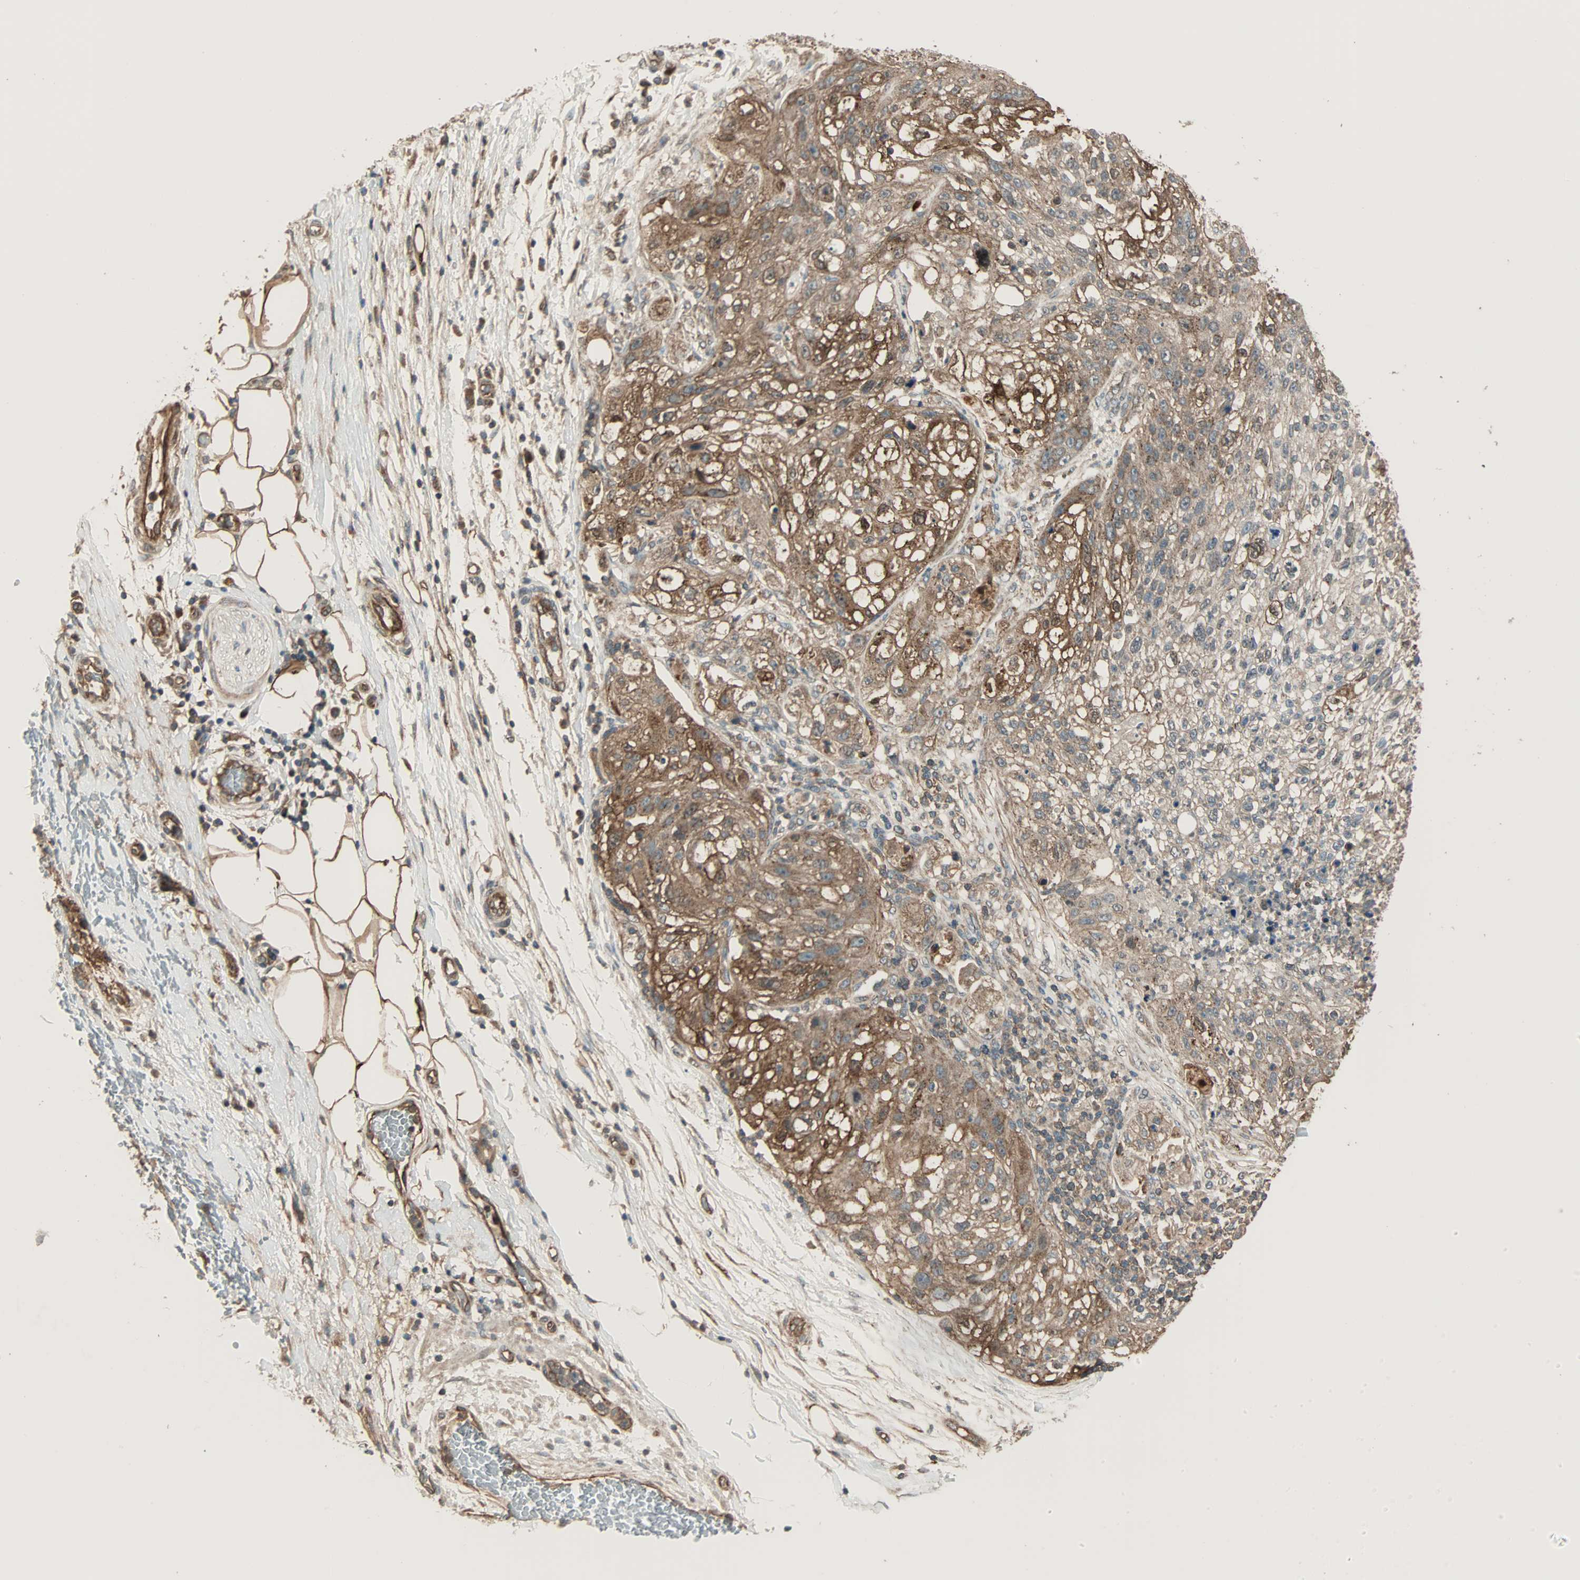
{"staining": {"intensity": "moderate", "quantity": ">75%", "location": "cytoplasmic/membranous"}, "tissue": "lung cancer", "cell_type": "Tumor cells", "image_type": "cancer", "snomed": [{"axis": "morphology", "description": "Inflammation, NOS"}, {"axis": "morphology", "description": "Squamous cell carcinoma, NOS"}, {"axis": "topography", "description": "Lymph node"}, {"axis": "topography", "description": "Soft tissue"}, {"axis": "topography", "description": "Lung"}], "caption": "Immunohistochemistry (IHC) of human lung cancer shows medium levels of moderate cytoplasmic/membranous positivity in approximately >75% of tumor cells.", "gene": "MAP3K21", "patient": {"sex": "male", "age": 66}}